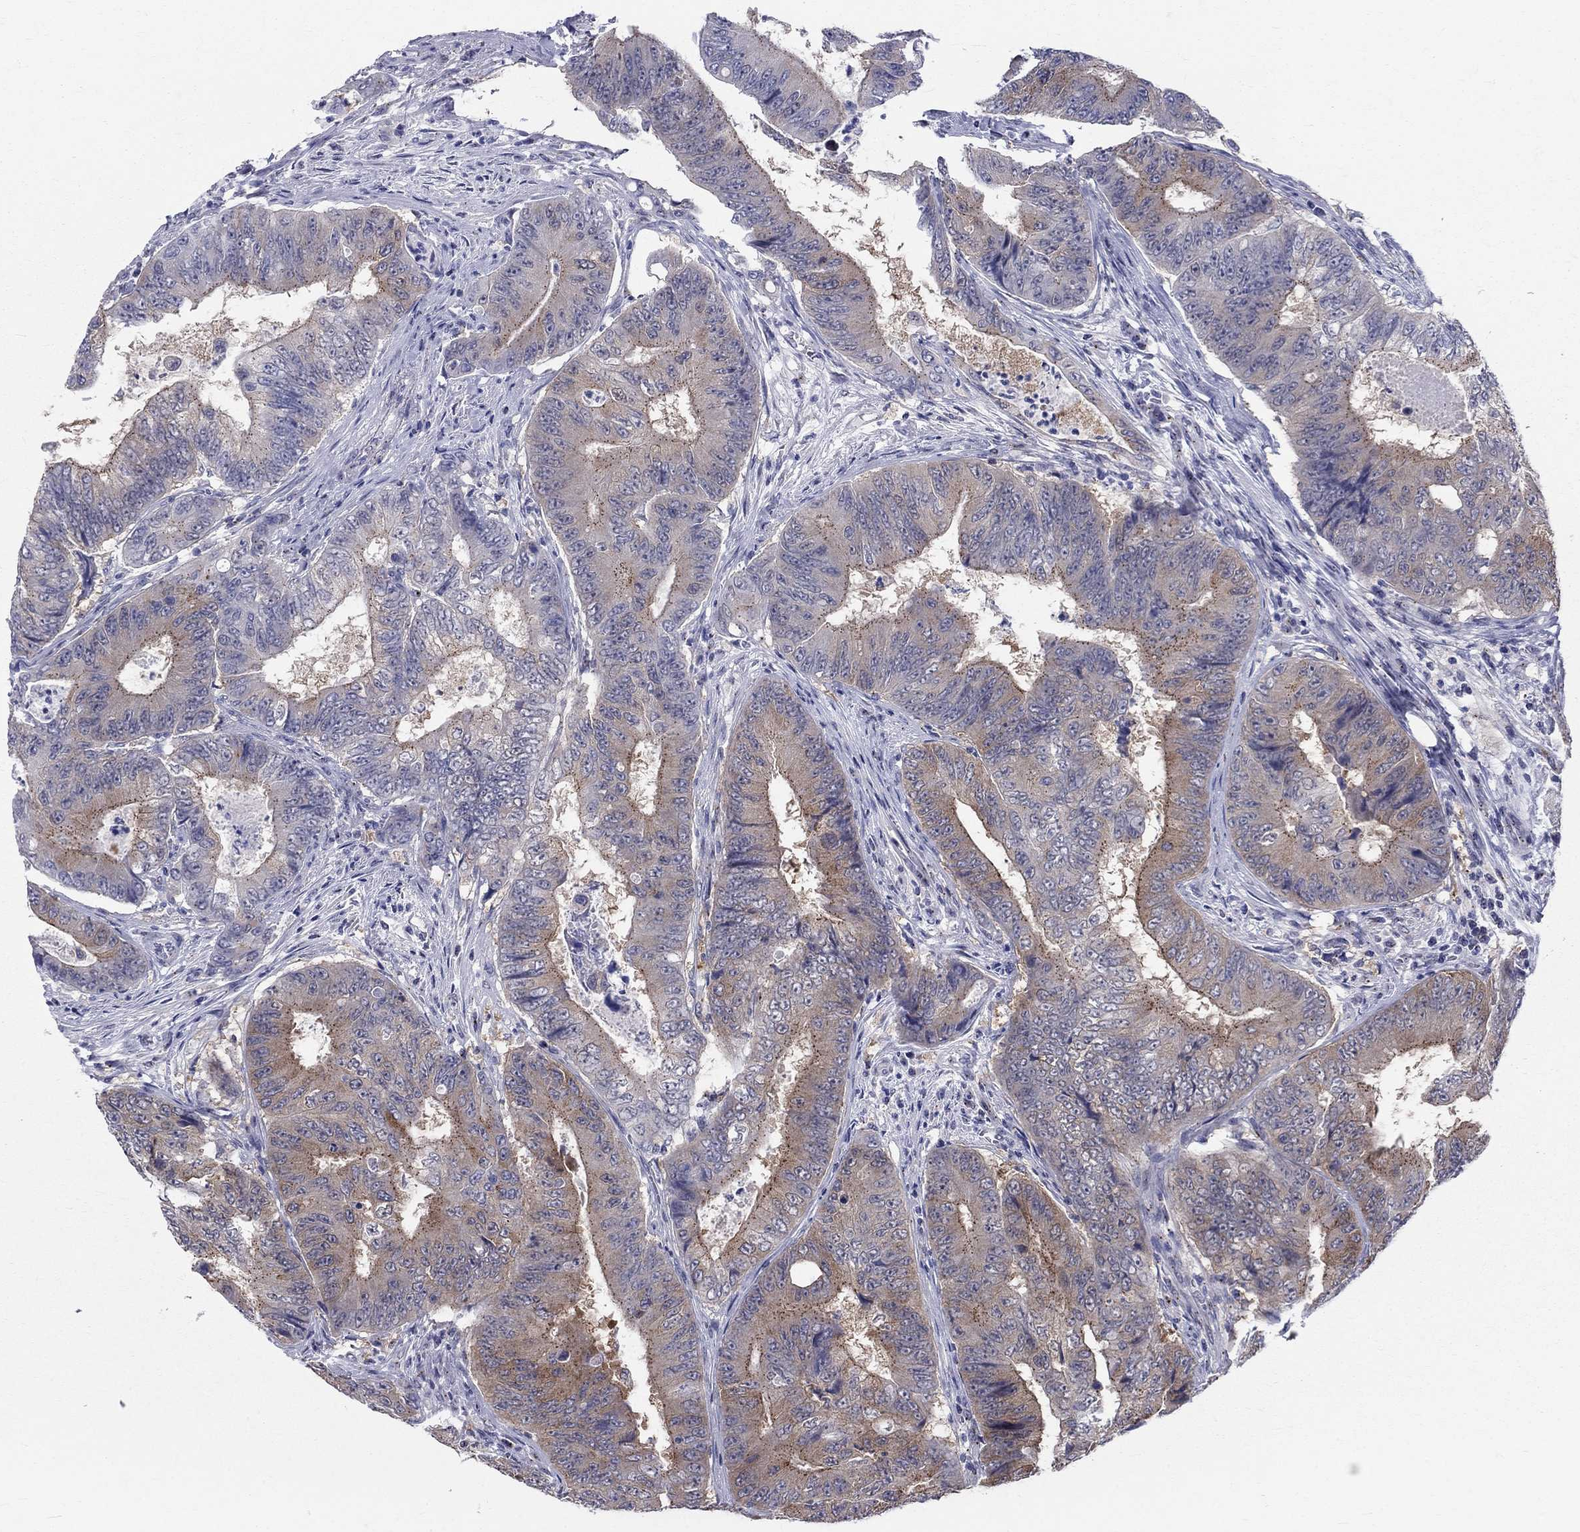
{"staining": {"intensity": "moderate", "quantity": "<25%", "location": "cytoplasmic/membranous"}, "tissue": "colorectal cancer", "cell_type": "Tumor cells", "image_type": "cancer", "snomed": [{"axis": "morphology", "description": "Adenocarcinoma, NOS"}, {"axis": "topography", "description": "Colon"}], "caption": "Moderate cytoplasmic/membranous positivity is seen in about <25% of tumor cells in colorectal cancer (adenocarcinoma). (DAB (3,3'-diaminobenzidine) IHC, brown staining for protein, blue staining for nuclei).", "gene": "CEP43", "patient": {"sex": "female", "age": 48}}